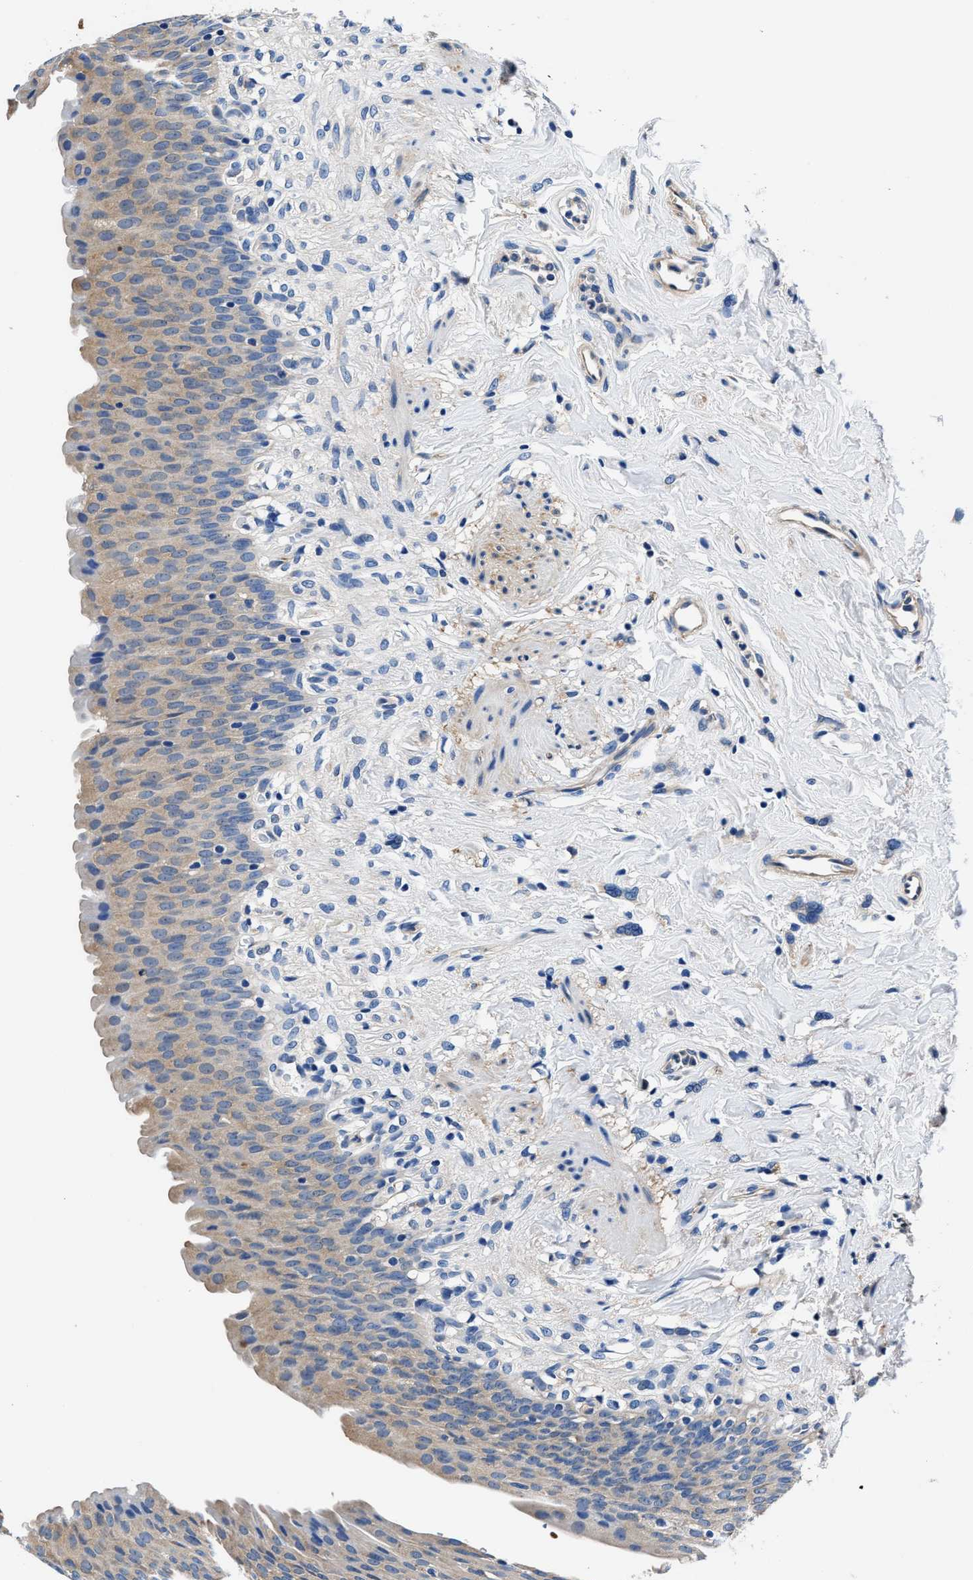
{"staining": {"intensity": "weak", "quantity": ">75%", "location": "cytoplasmic/membranous"}, "tissue": "urinary bladder", "cell_type": "Urothelial cells", "image_type": "normal", "snomed": [{"axis": "morphology", "description": "Normal tissue, NOS"}, {"axis": "topography", "description": "Urinary bladder"}], "caption": "Brown immunohistochemical staining in normal human urinary bladder exhibits weak cytoplasmic/membranous staining in about >75% of urothelial cells. Using DAB (brown) and hematoxylin (blue) stains, captured at high magnification using brightfield microscopy.", "gene": "NEU1", "patient": {"sex": "female", "age": 79}}